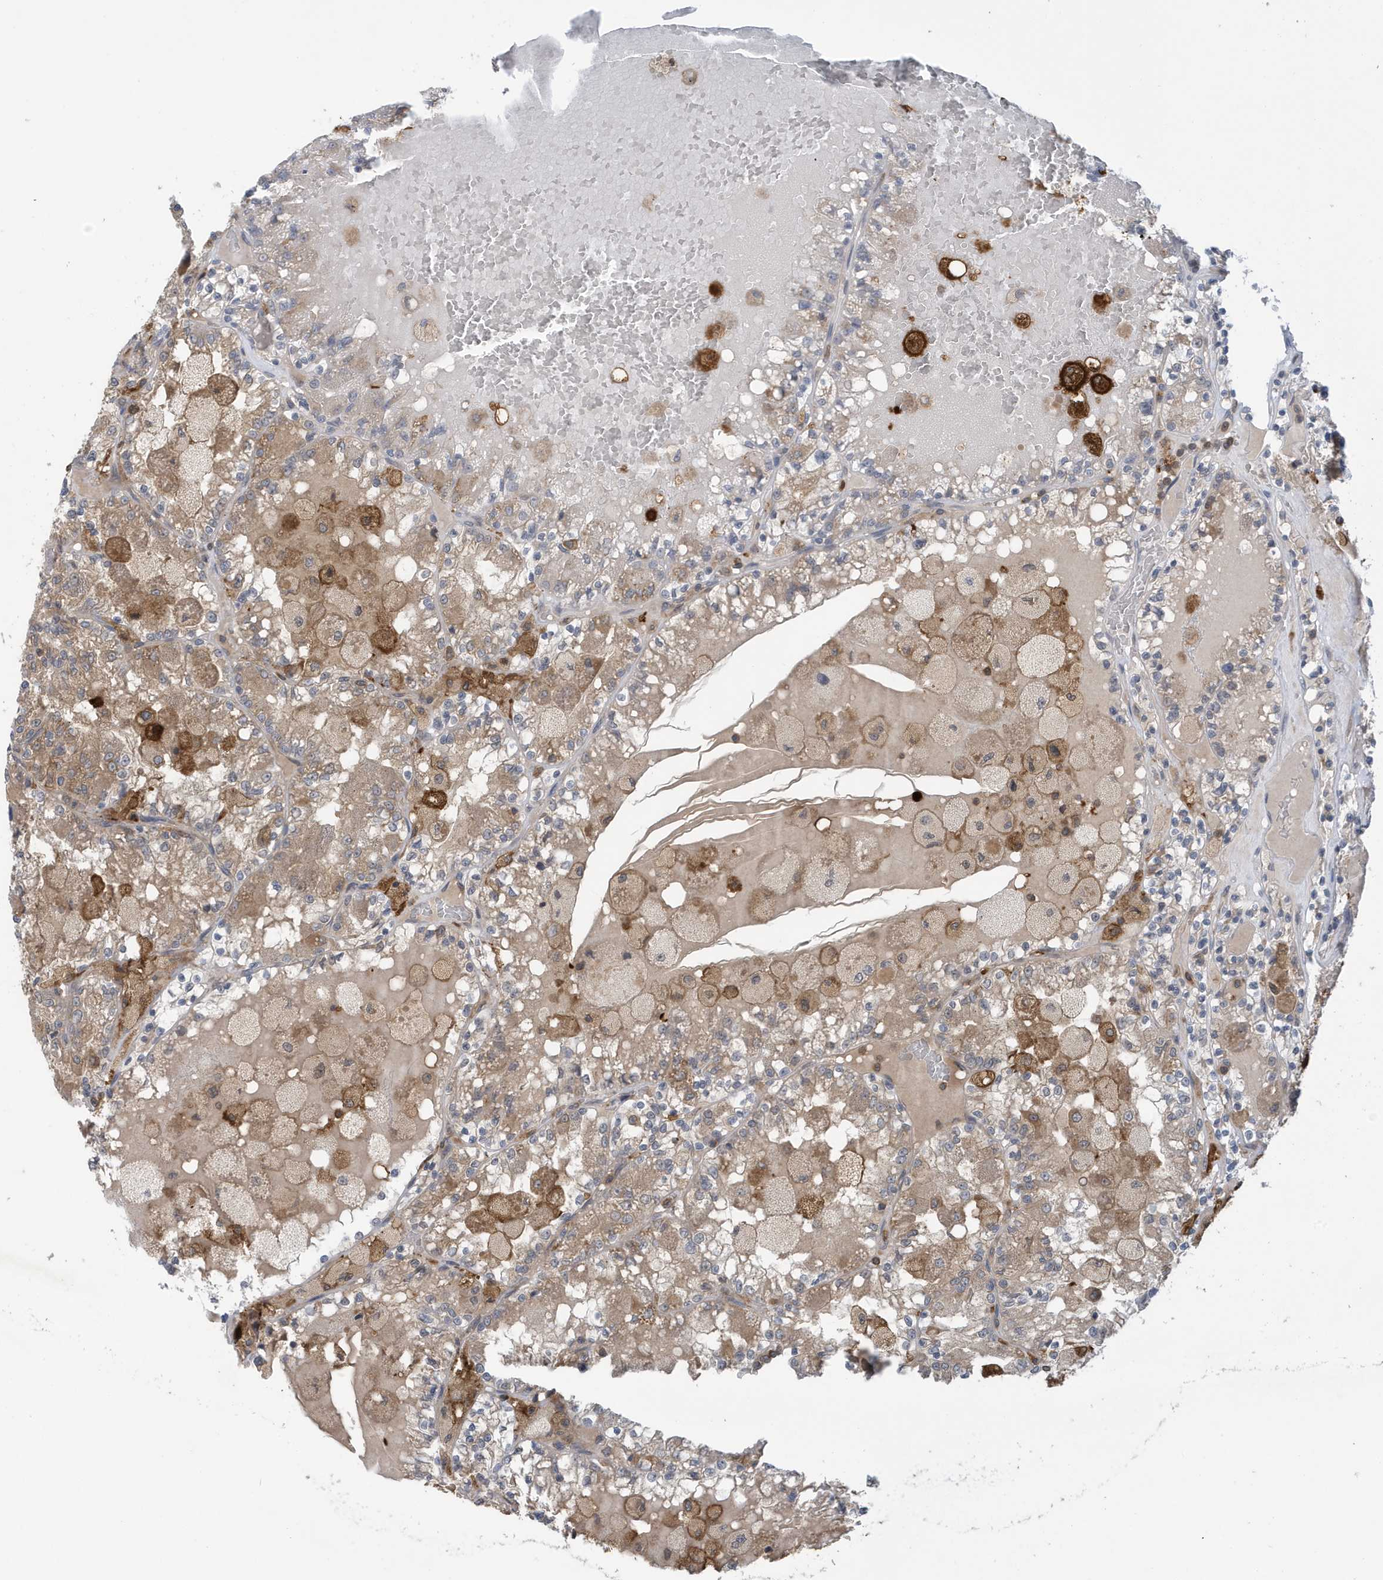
{"staining": {"intensity": "weak", "quantity": ">75%", "location": "cytoplasmic/membranous"}, "tissue": "renal cancer", "cell_type": "Tumor cells", "image_type": "cancer", "snomed": [{"axis": "morphology", "description": "Adenocarcinoma, NOS"}, {"axis": "topography", "description": "Kidney"}], "caption": "A photomicrograph showing weak cytoplasmic/membranous positivity in about >75% of tumor cells in renal cancer, as visualized by brown immunohistochemical staining.", "gene": "NSUN3", "patient": {"sex": "female", "age": 56}}